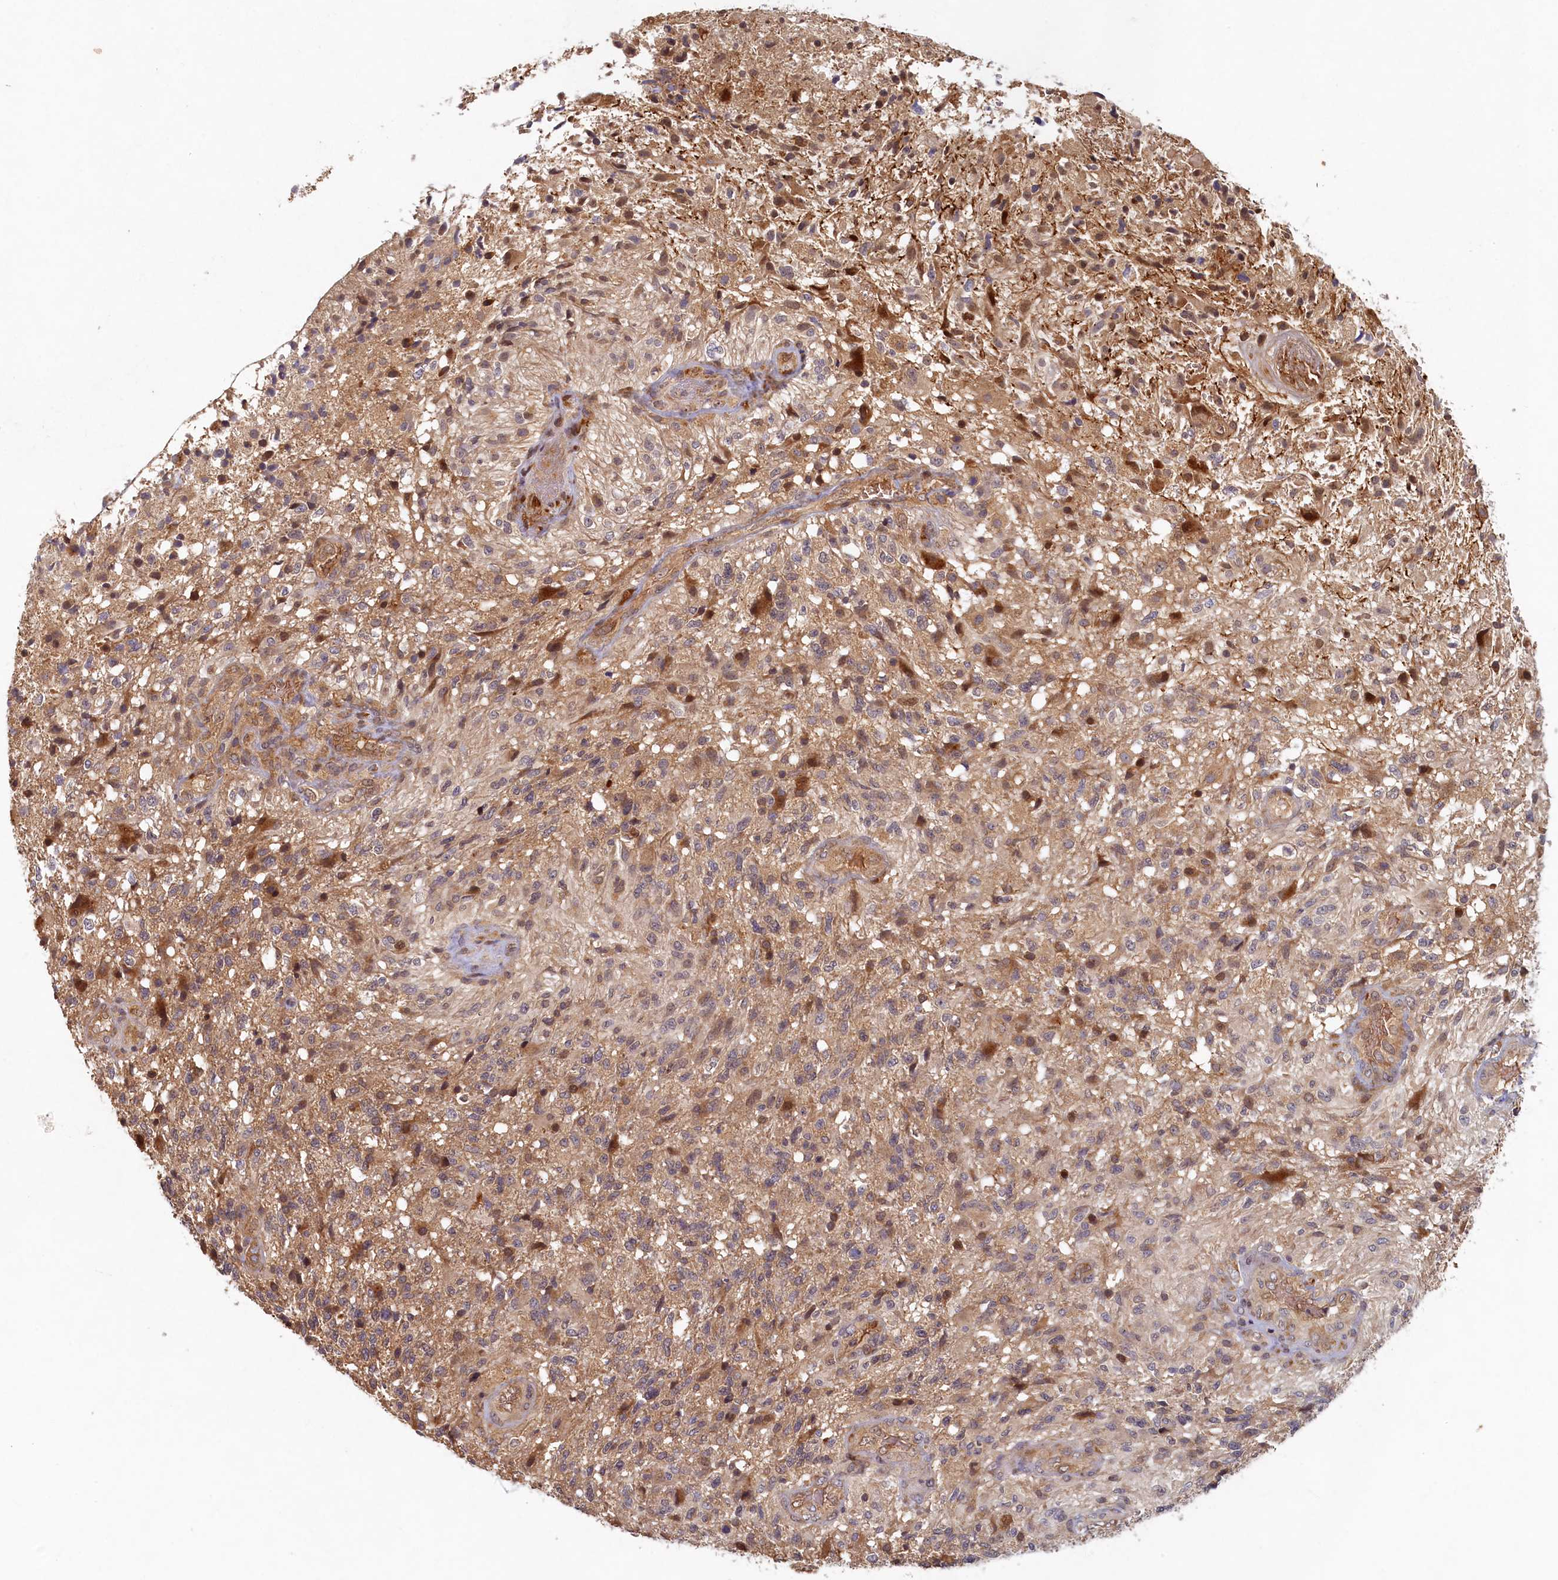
{"staining": {"intensity": "negative", "quantity": "none", "location": "none"}, "tissue": "glioma", "cell_type": "Tumor cells", "image_type": "cancer", "snomed": [{"axis": "morphology", "description": "Glioma, malignant, High grade"}, {"axis": "topography", "description": "Brain"}], "caption": "High magnification brightfield microscopy of malignant glioma (high-grade) stained with DAB (3,3'-diaminobenzidine) (brown) and counterstained with hematoxylin (blue): tumor cells show no significant positivity. (DAB immunohistochemistry visualized using brightfield microscopy, high magnification).", "gene": "LCMT2", "patient": {"sex": "male", "age": 56}}